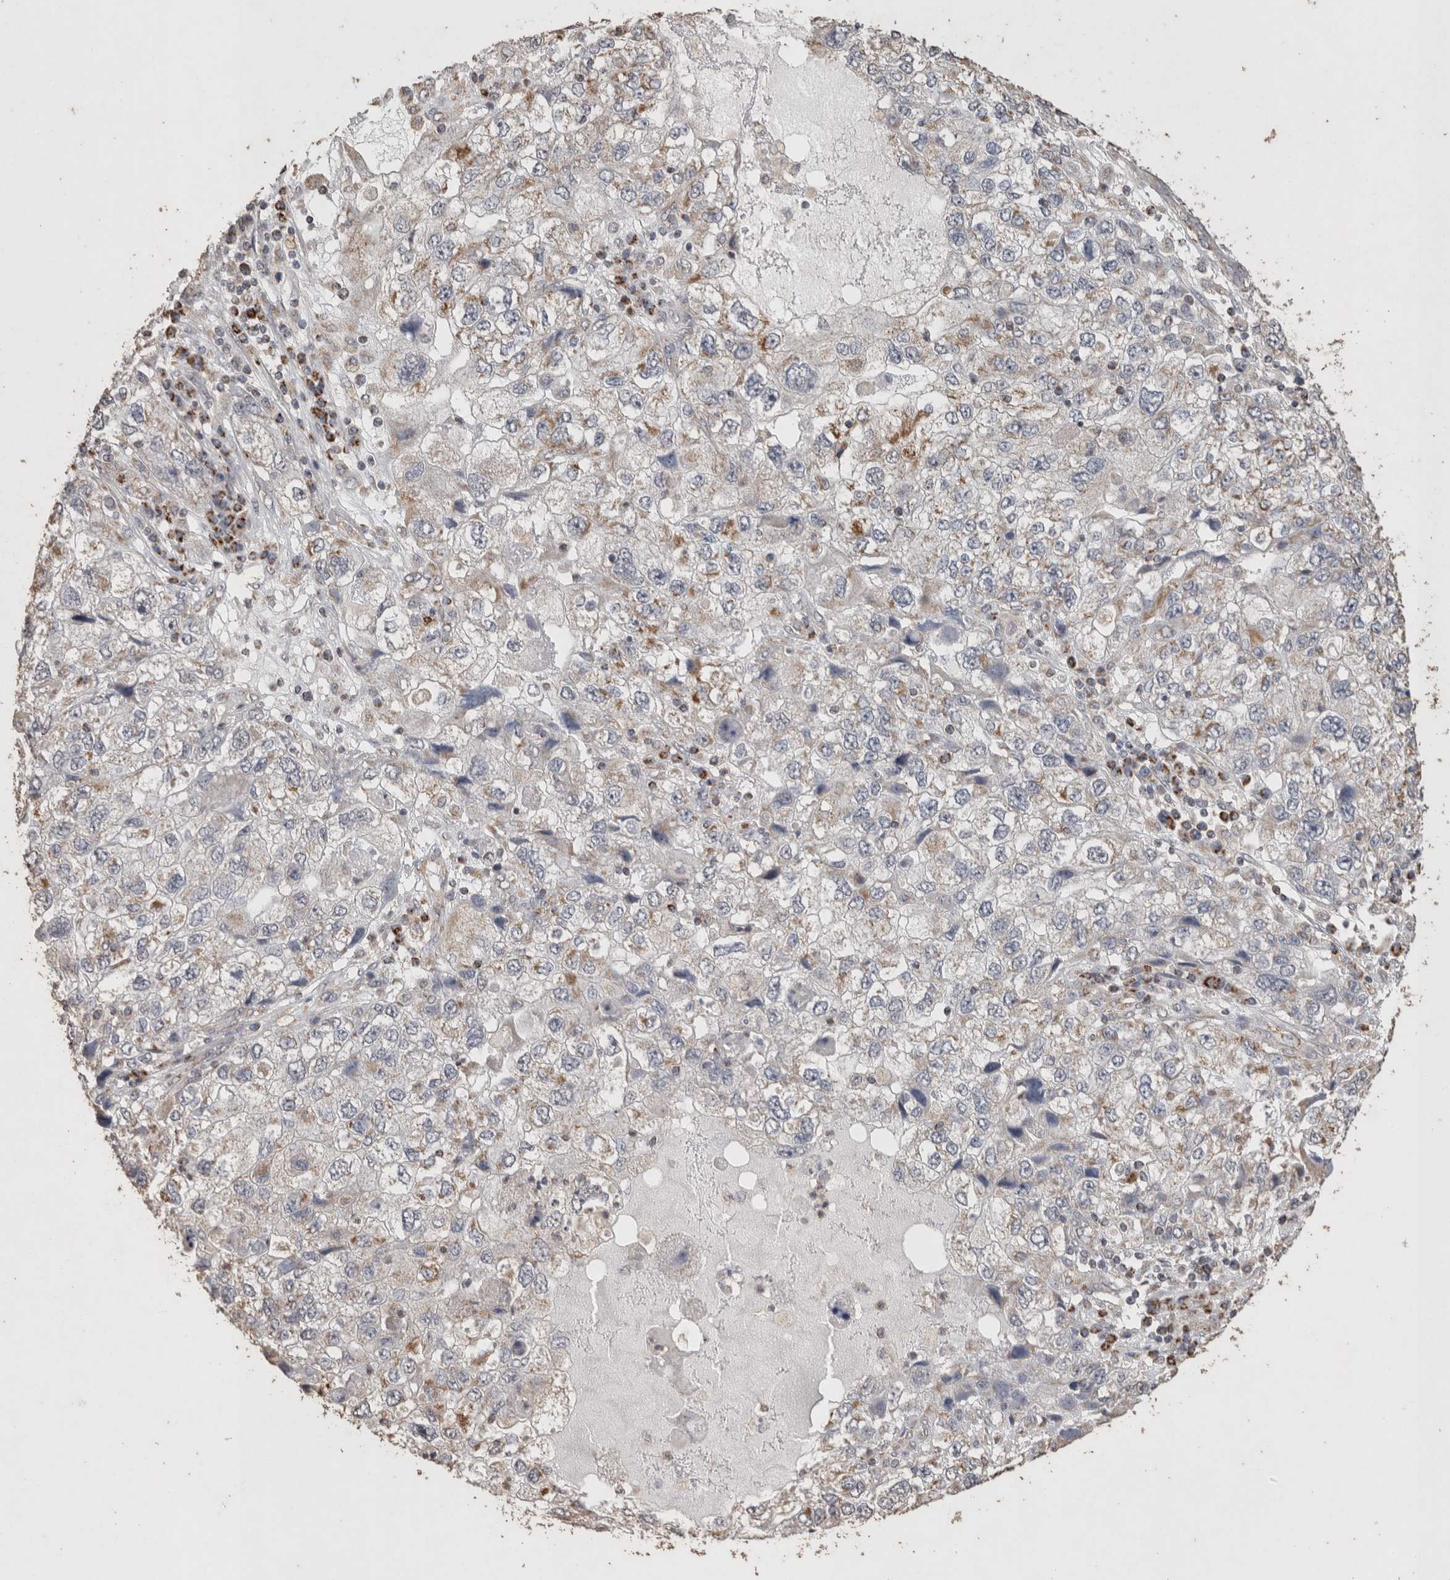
{"staining": {"intensity": "weak", "quantity": "<25%", "location": "cytoplasmic/membranous"}, "tissue": "endometrial cancer", "cell_type": "Tumor cells", "image_type": "cancer", "snomed": [{"axis": "morphology", "description": "Adenocarcinoma, NOS"}, {"axis": "topography", "description": "Endometrium"}], "caption": "The histopathology image reveals no significant expression in tumor cells of endometrial cancer (adenocarcinoma).", "gene": "ACADM", "patient": {"sex": "female", "age": 49}}